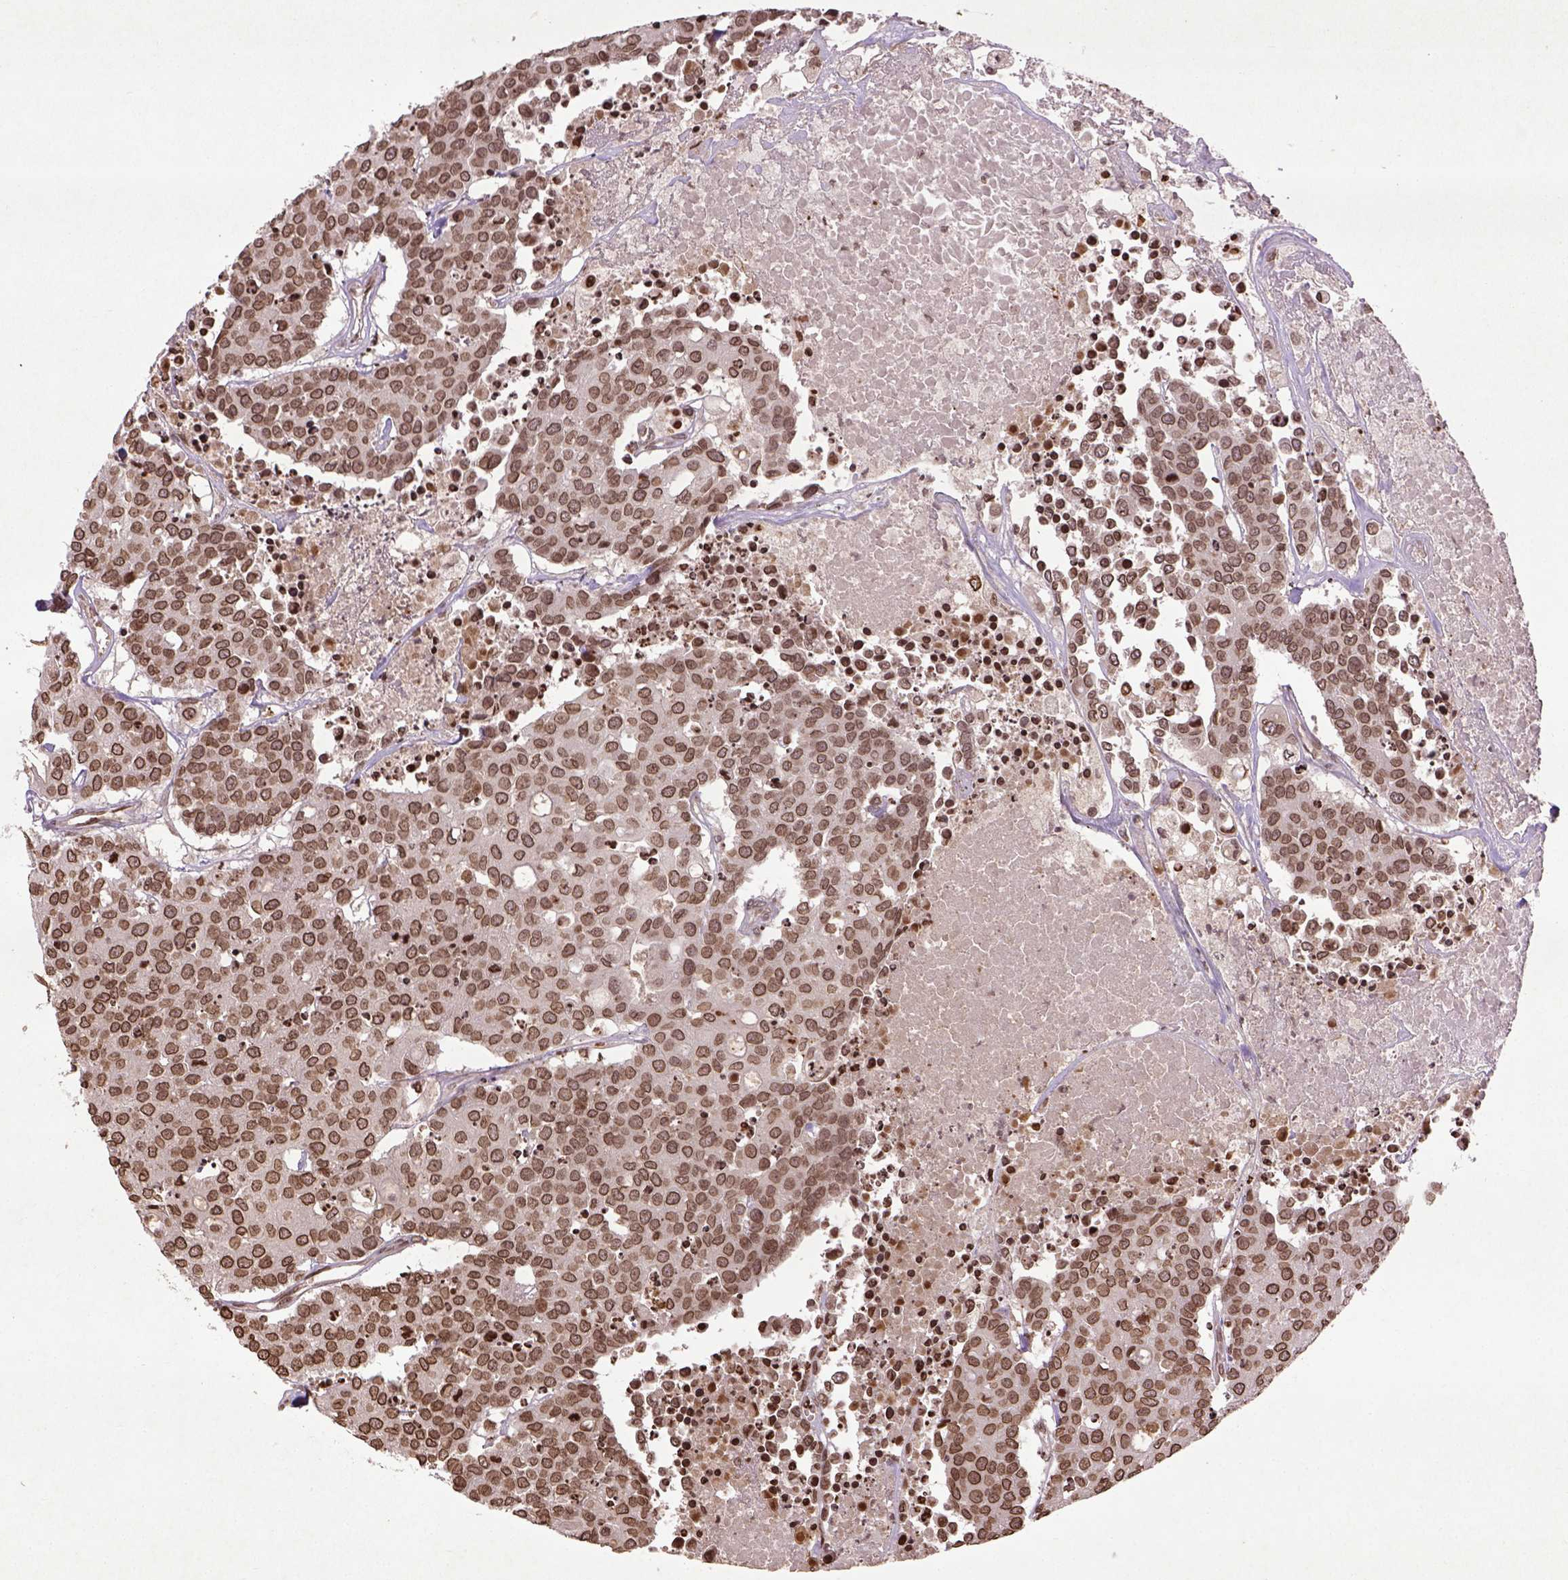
{"staining": {"intensity": "moderate", "quantity": ">75%", "location": "nuclear"}, "tissue": "carcinoid", "cell_type": "Tumor cells", "image_type": "cancer", "snomed": [{"axis": "morphology", "description": "Carcinoid, malignant, NOS"}, {"axis": "topography", "description": "Colon"}], "caption": "Human carcinoid (malignant) stained with a brown dye shows moderate nuclear positive positivity in approximately >75% of tumor cells.", "gene": "BANF1", "patient": {"sex": "male", "age": 81}}